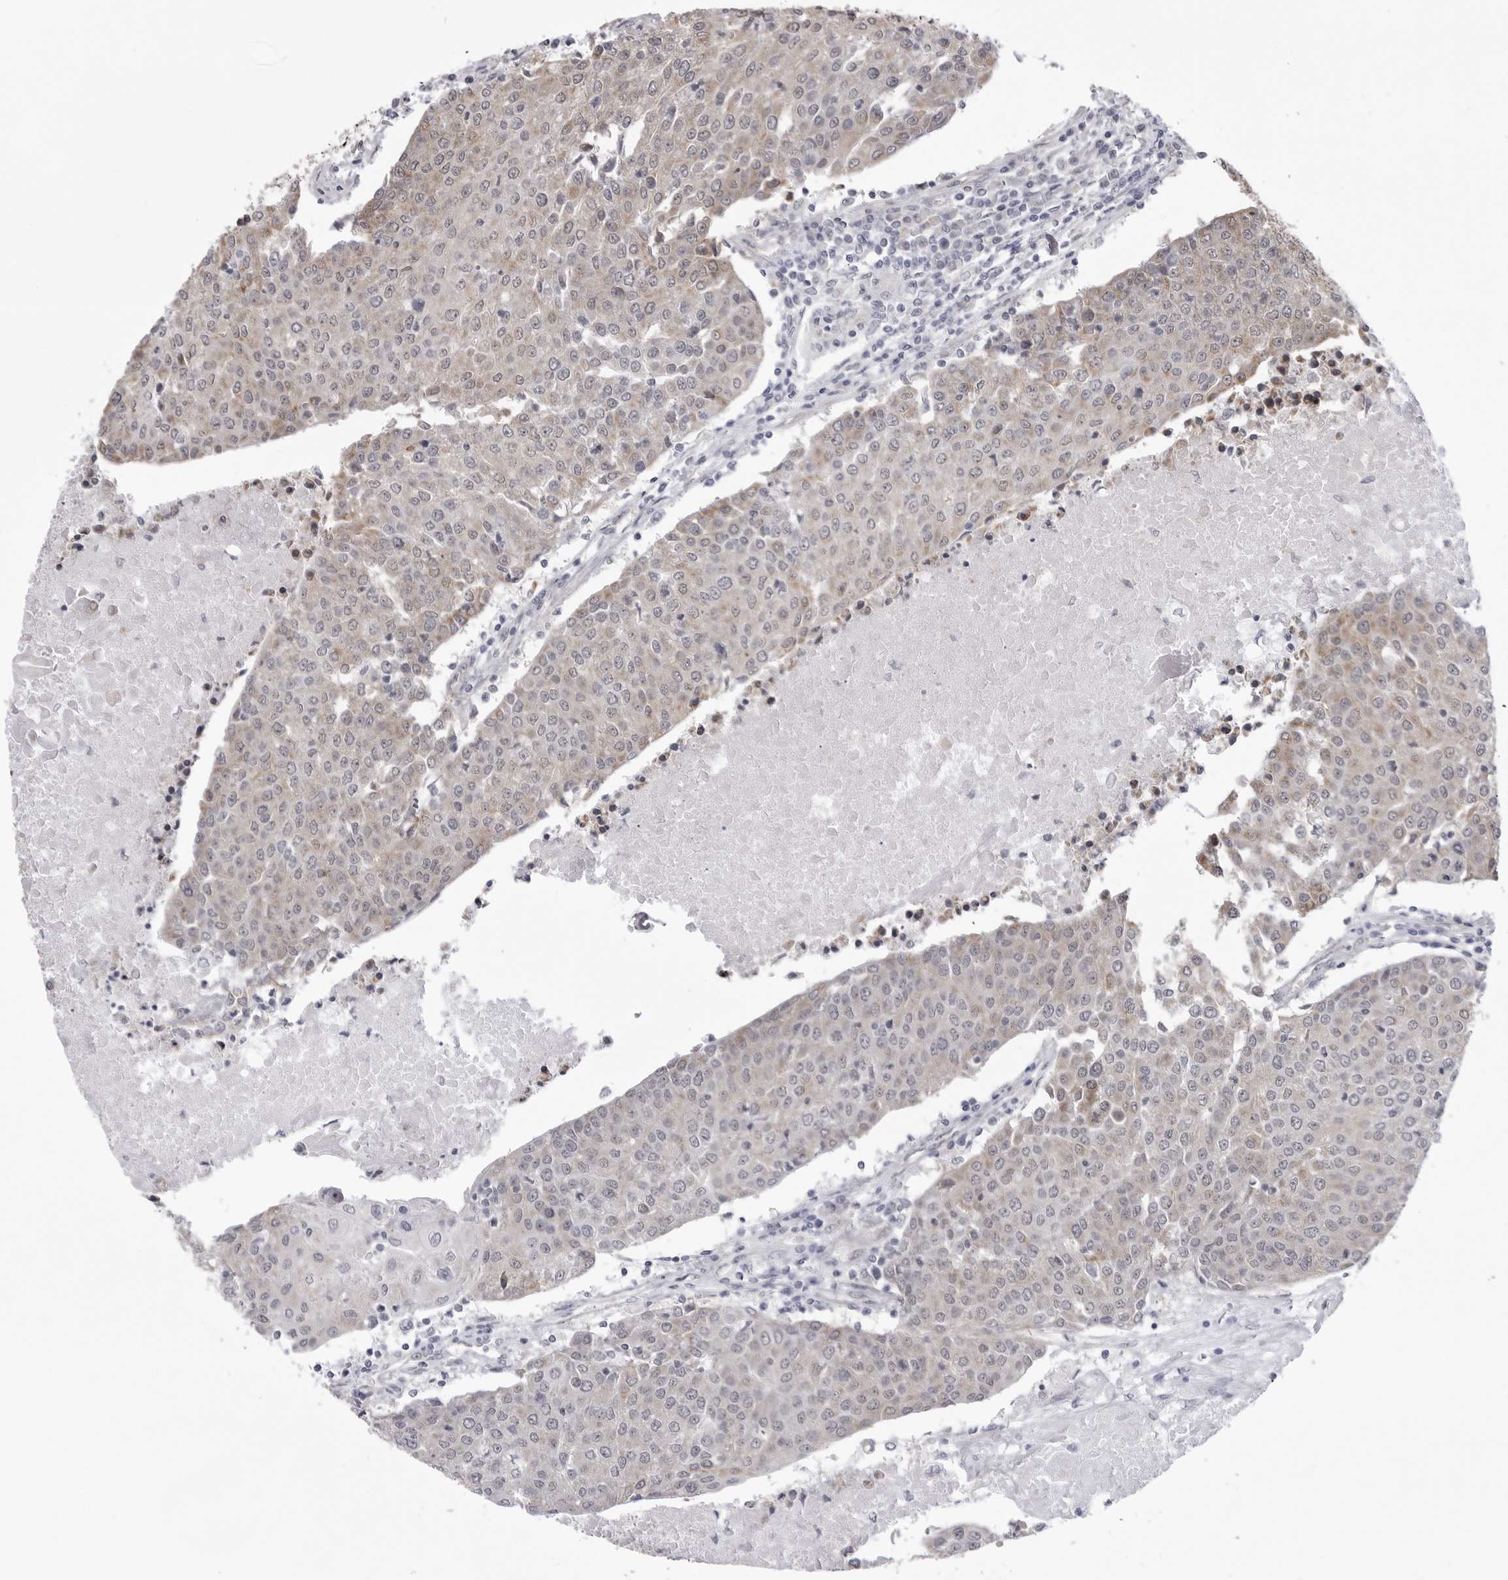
{"staining": {"intensity": "weak", "quantity": "<25%", "location": "cytoplasmic/membranous"}, "tissue": "urothelial cancer", "cell_type": "Tumor cells", "image_type": "cancer", "snomed": [{"axis": "morphology", "description": "Urothelial carcinoma, High grade"}, {"axis": "topography", "description": "Urinary bladder"}], "caption": "Protein analysis of high-grade urothelial carcinoma demonstrates no significant expression in tumor cells.", "gene": "FH", "patient": {"sex": "female", "age": 85}}